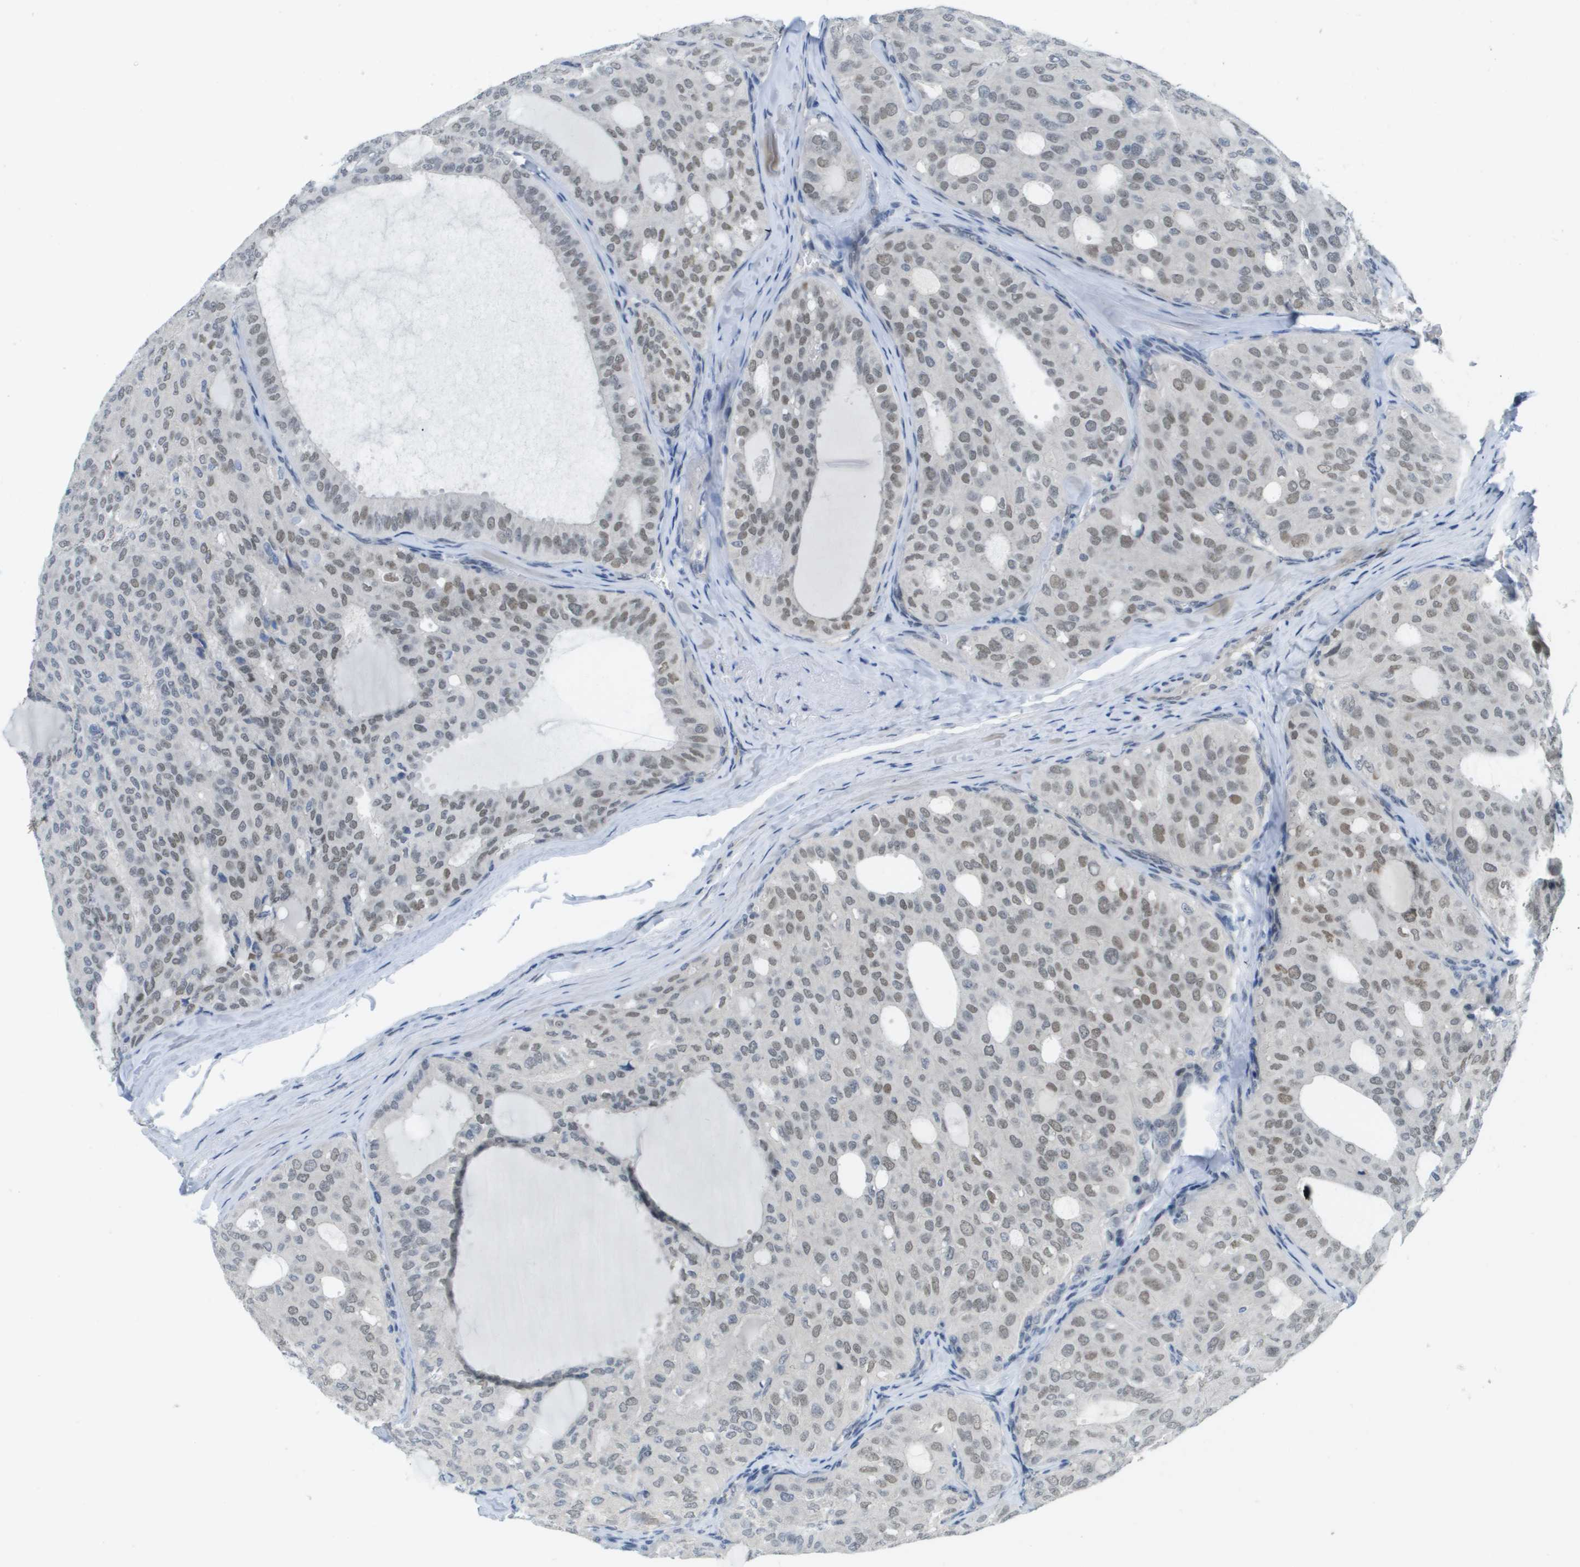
{"staining": {"intensity": "moderate", "quantity": "25%-75%", "location": "nuclear"}, "tissue": "thyroid cancer", "cell_type": "Tumor cells", "image_type": "cancer", "snomed": [{"axis": "morphology", "description": "Follicular adenoma carcinoma, NOS"}, {"axis": "topography", "description": "Thyroid gland"}], "caption": "Immunohistochemistry (IHC) of thyroid cancer (follicular adenoma carcinoma) demonstrates medium levels of moderate nuclear positivity in about 25%-75% of tumor cells.", "gene": "ARID1B", "patient": {"sex": "male", "age": 75}}